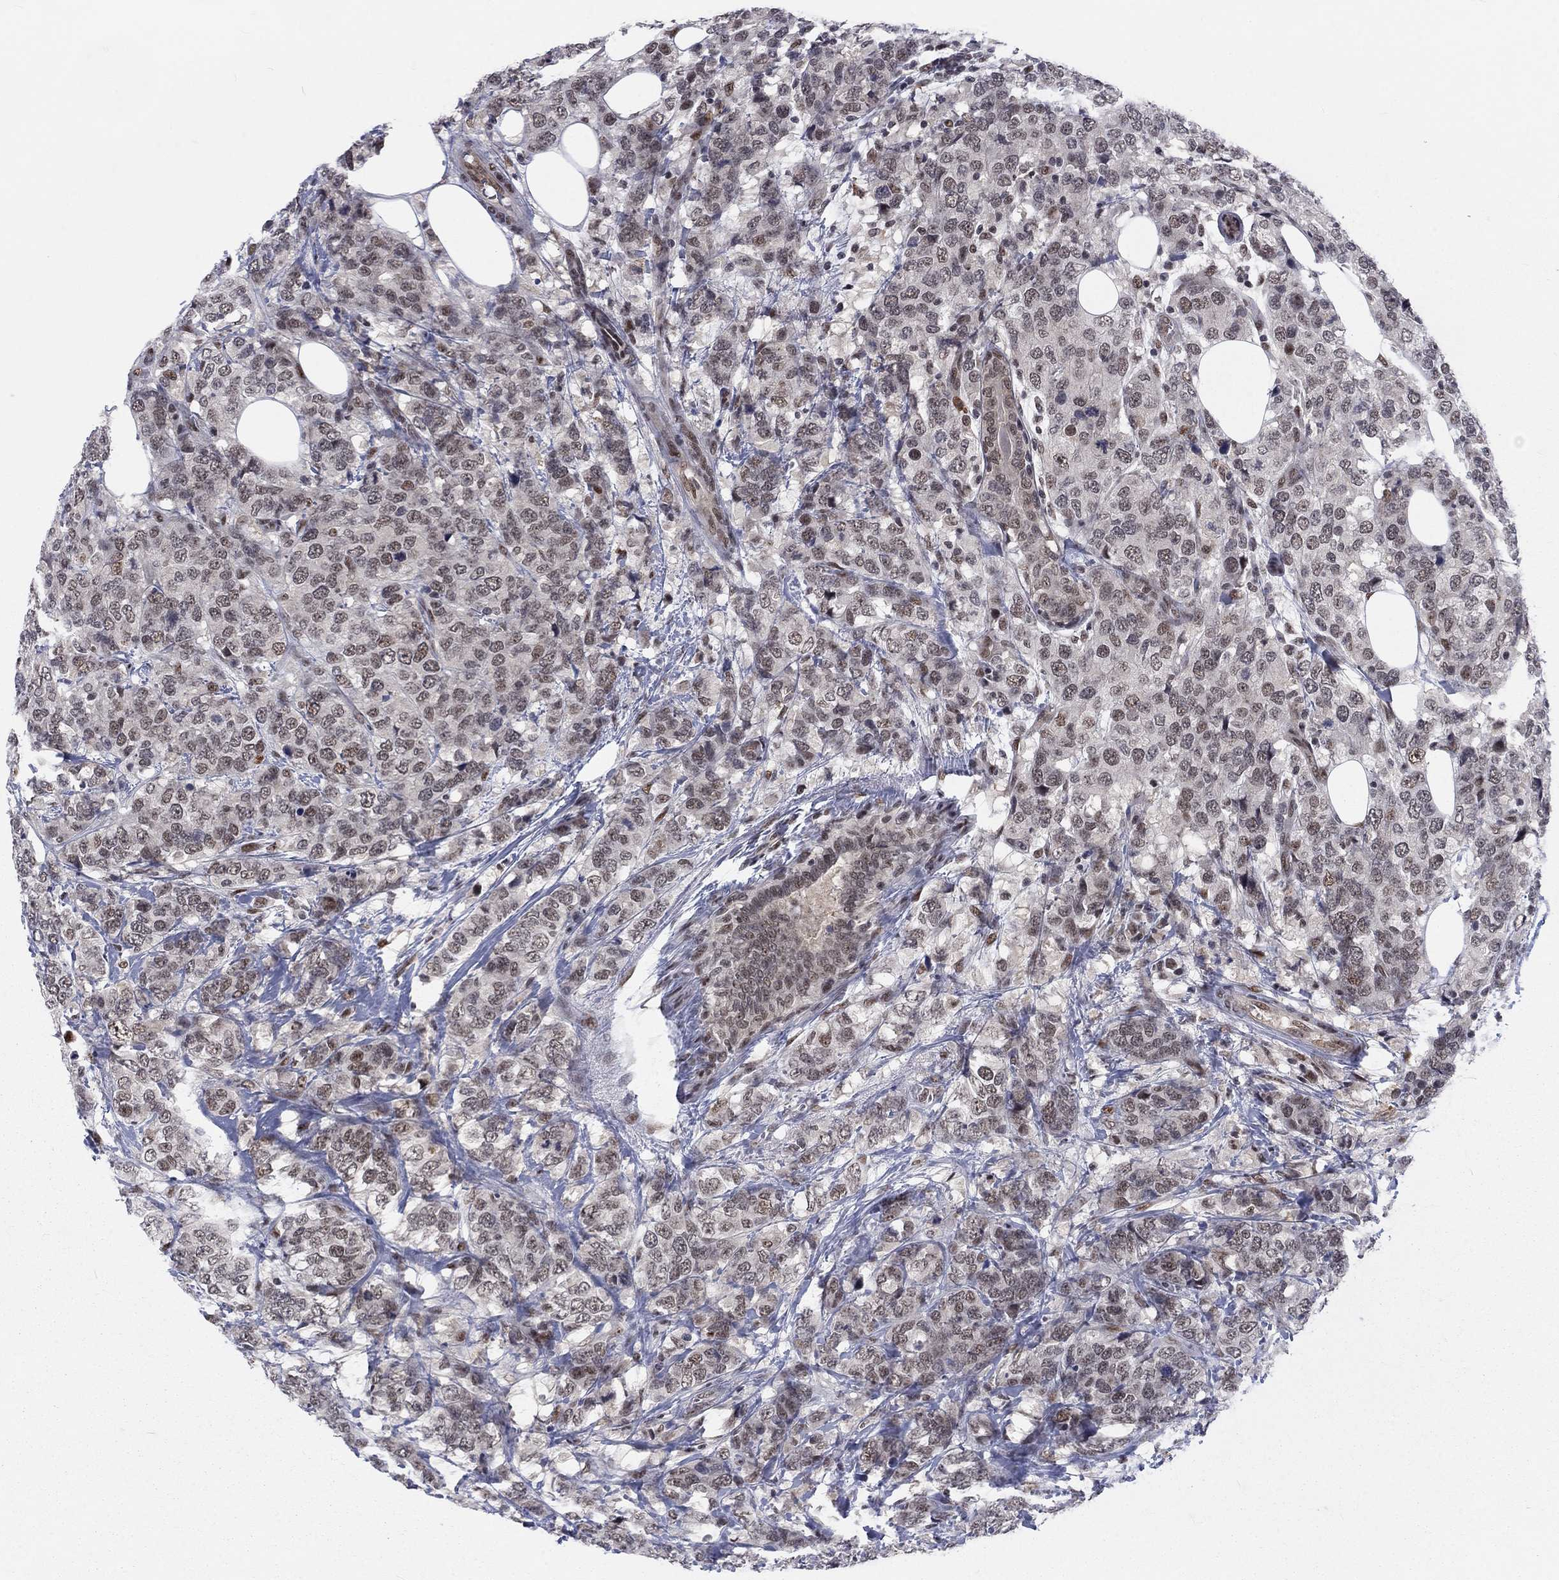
{"staining": {"intensity": "weak", "quantity": "25%-75%", "location": "nuclear"}, "tissue": "breast cancer", "cell_type": "Tumor cells", "image_type": "cancer", "snomed": [{"axis": "morphology", "description": "Lobular carcinoma"}, {"axis": "topography", "description": "Breast"}], "caption": "This image displays immunohistochemistry (IHC) staining of breast cancer, with low weak nuclear staining in approximately 25%-75% of tumor cells.", "gene": "FYTTD1", "patient": {"sex": "female", "age": 59}}